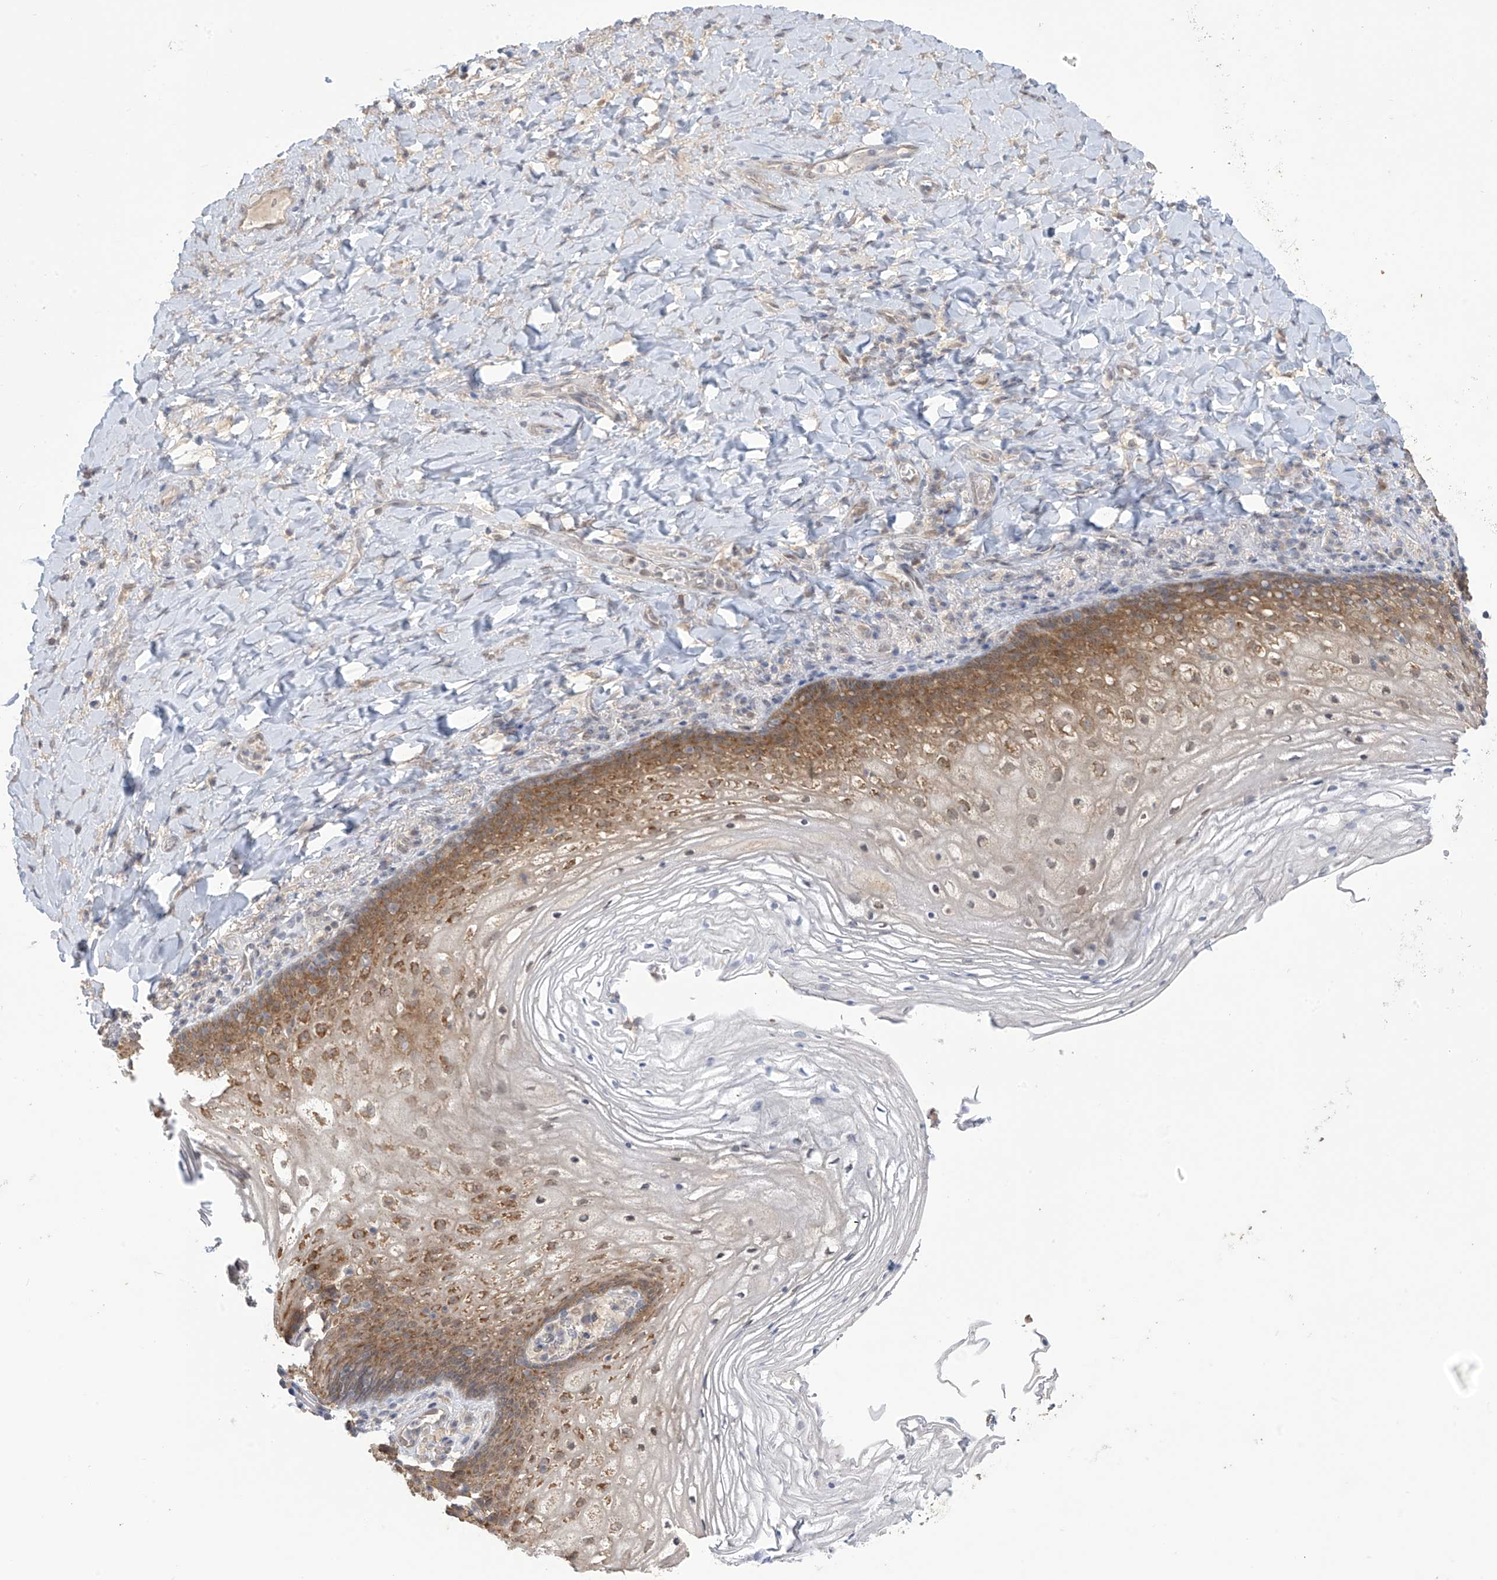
{"staining": {"intensity": "moderate", "quantity": ">75%", "location": "cytoplasmic/membranous,nuclear"}, "tissue": "vagina", "cell_type": "Squamous epithelial cells", "image_type": "normal", "snomed": [{"axis": "morphology", "description": "Normal tissue, NOS"}, {"axis": "topography", "description": "Vagina"}], "caption": "An immunohistochemistry (IHC) histopathology image of benign tissue is shown. Protein staining in brown highlights moderate cytoplasmic/membranous,nuclear positivity in vagina within squamous epithelial cells. The protein is stained brown, and the nuclei are stained in blue (DAB (3,3'-diaminobenzidine) IHC with brightfield microscopy, high magnification).", "gene": "KIAA1522", "patient": {"sex": "female", "age": 60}}